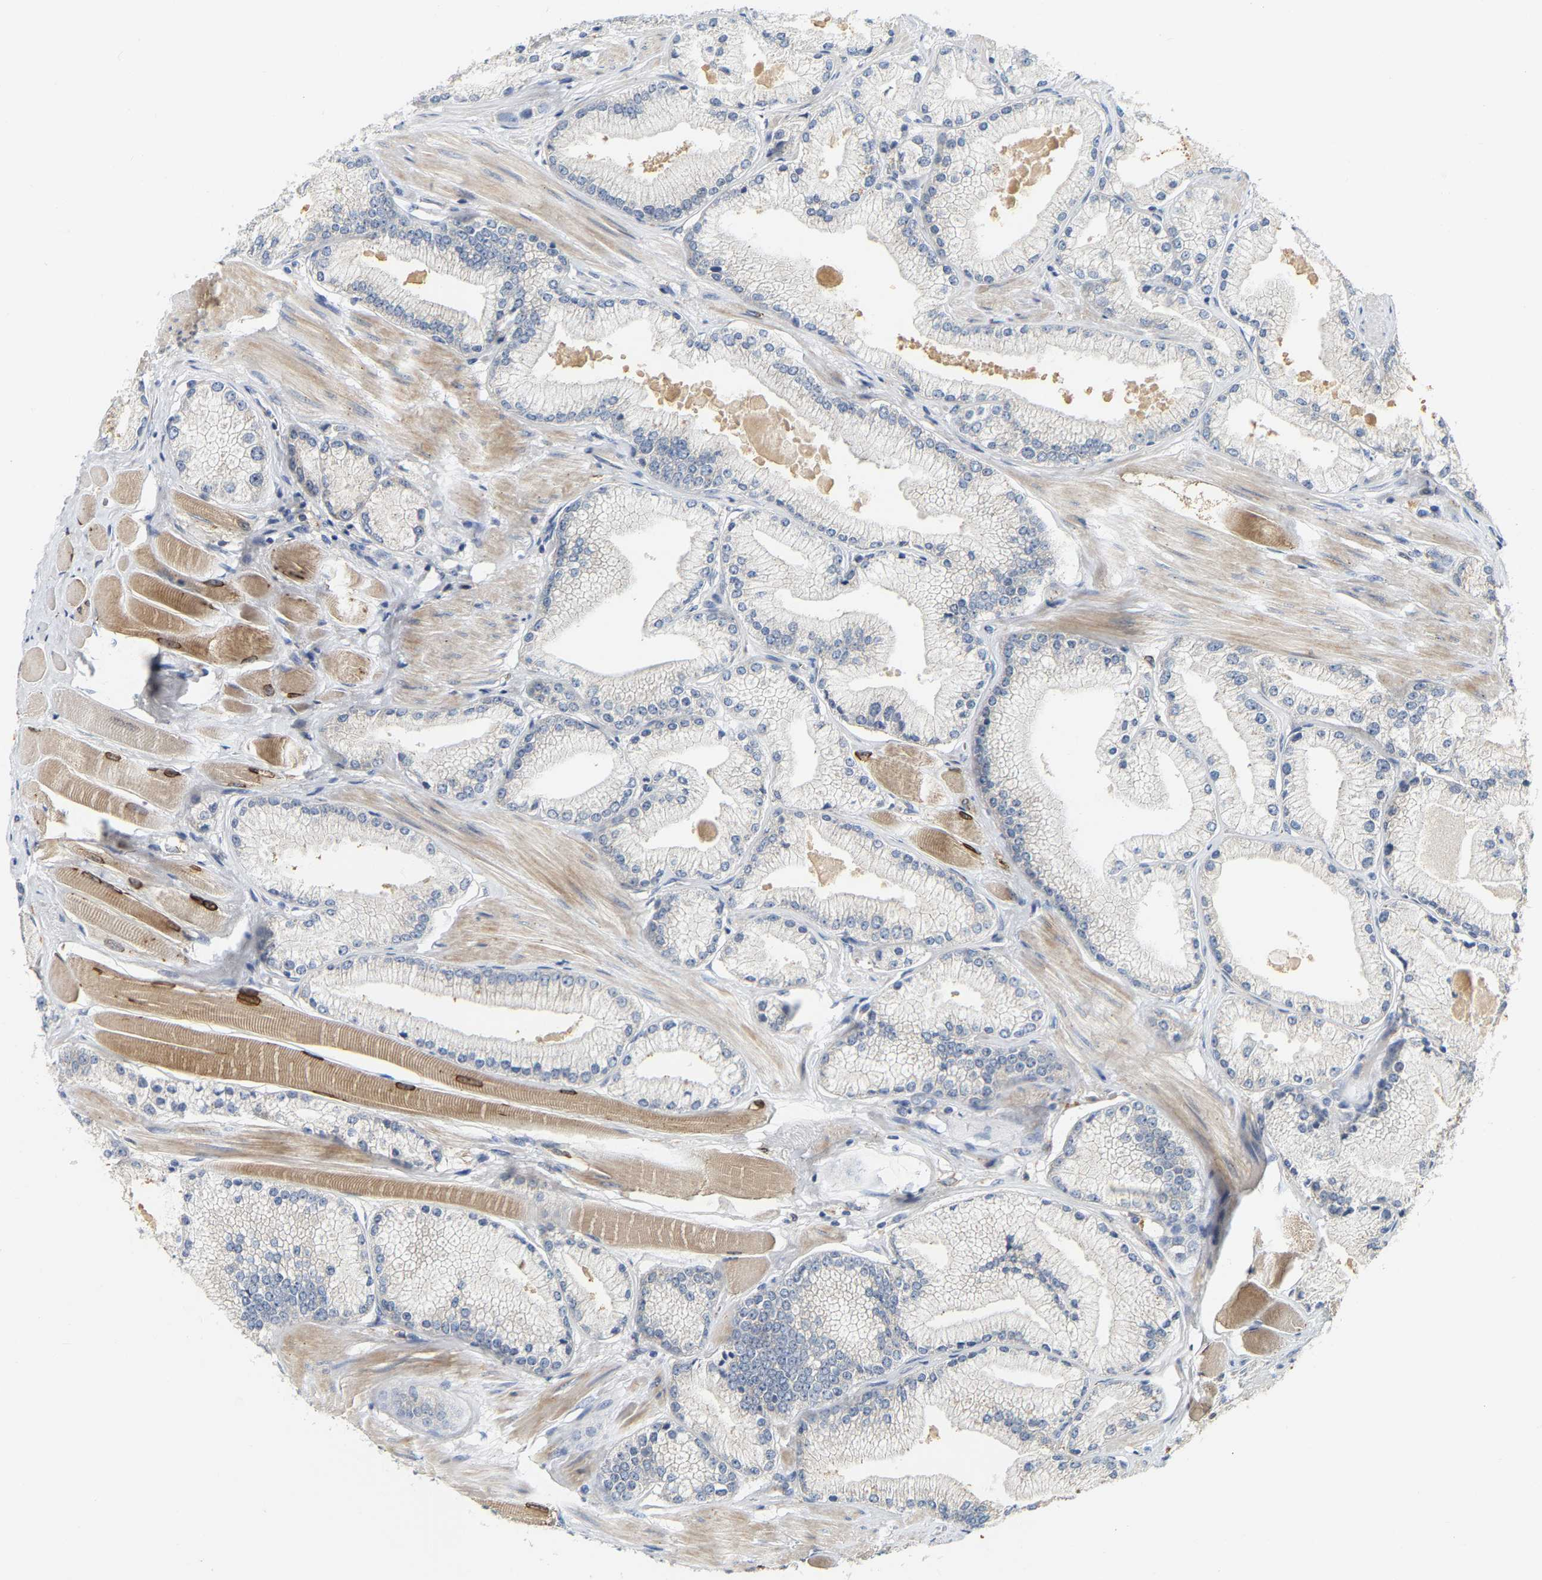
{"staining": {"intensity": "negative", "quantity": "none", "location": "none"}, "tissue": "prostate cancer", "cell_type": "Tumor cells", "image_type": "cancer", "snomed": [{"axis": "morphology", "description": "Adenocarcinoma, High grade"}, {"axis": "topography", "description": "Prostate"}], "caption": "An immunohistochemistry (IHC) image of prostate cancer is shown. There is no staining in tumor cells of prostate cancer. (Immunohistochemistry, brightfield microscopy, high magnification).", "gene": "PCNT", "patient": {"sex": "male", "age": 50}}